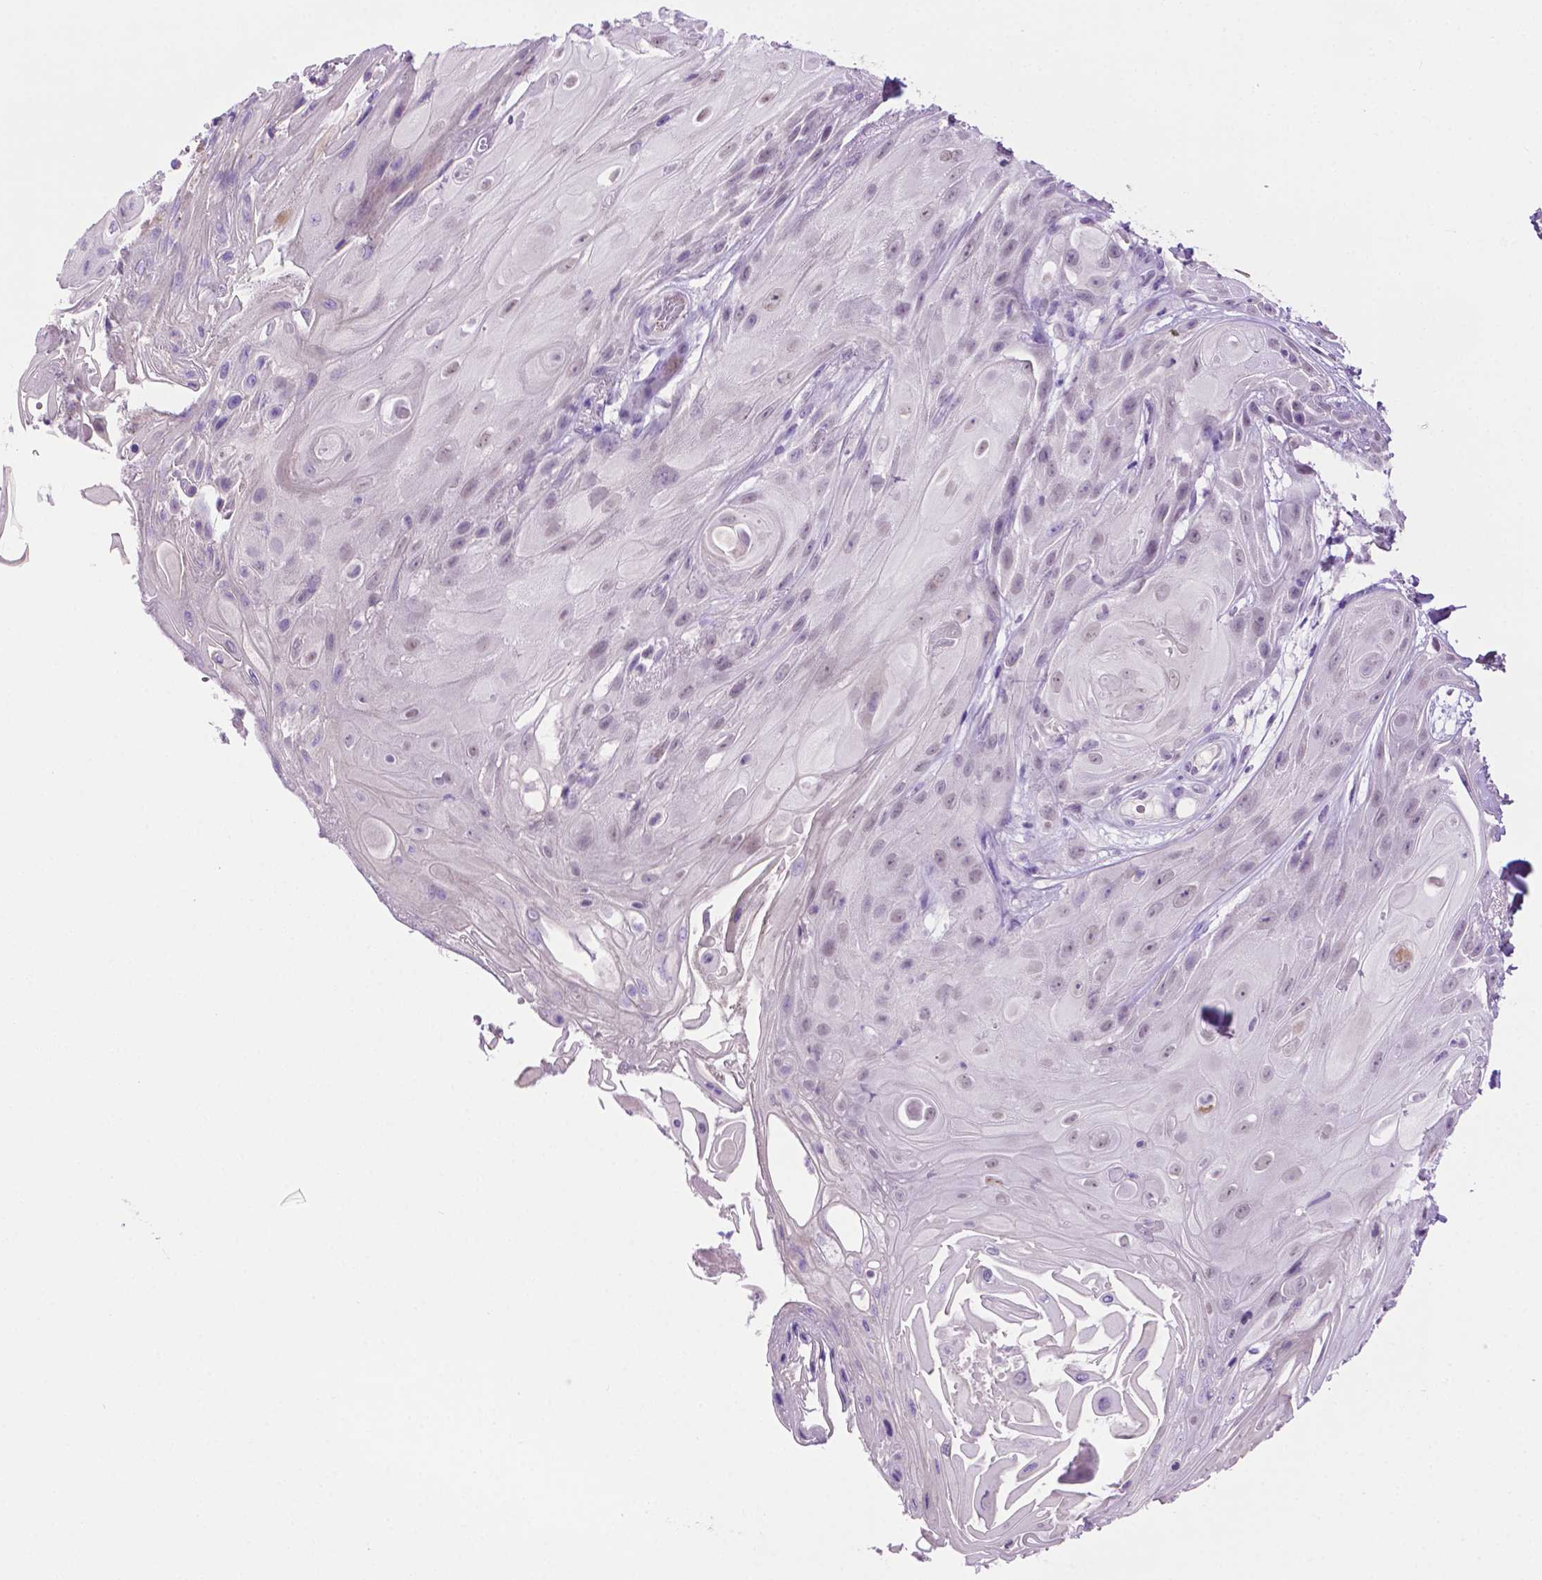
{"staining": {"intensity": "negative", "quantity": "none", "location": "none"}, "tissue": "skin cancer", "cell_type": "Tumor cells", "image_type": "cancer", "snomed": [{"axis": "morphology", "description": "Squamous cell carcinoma, NOS"}, {"axis": "topography", "description": "Skin"}], "caption": "This is an IHC photomicrograph of squamous cell carcinoma (skin). There is no expression in tumor cells.", "gene": "MMP27", "patient": {"sex": "male", "age": 62}}